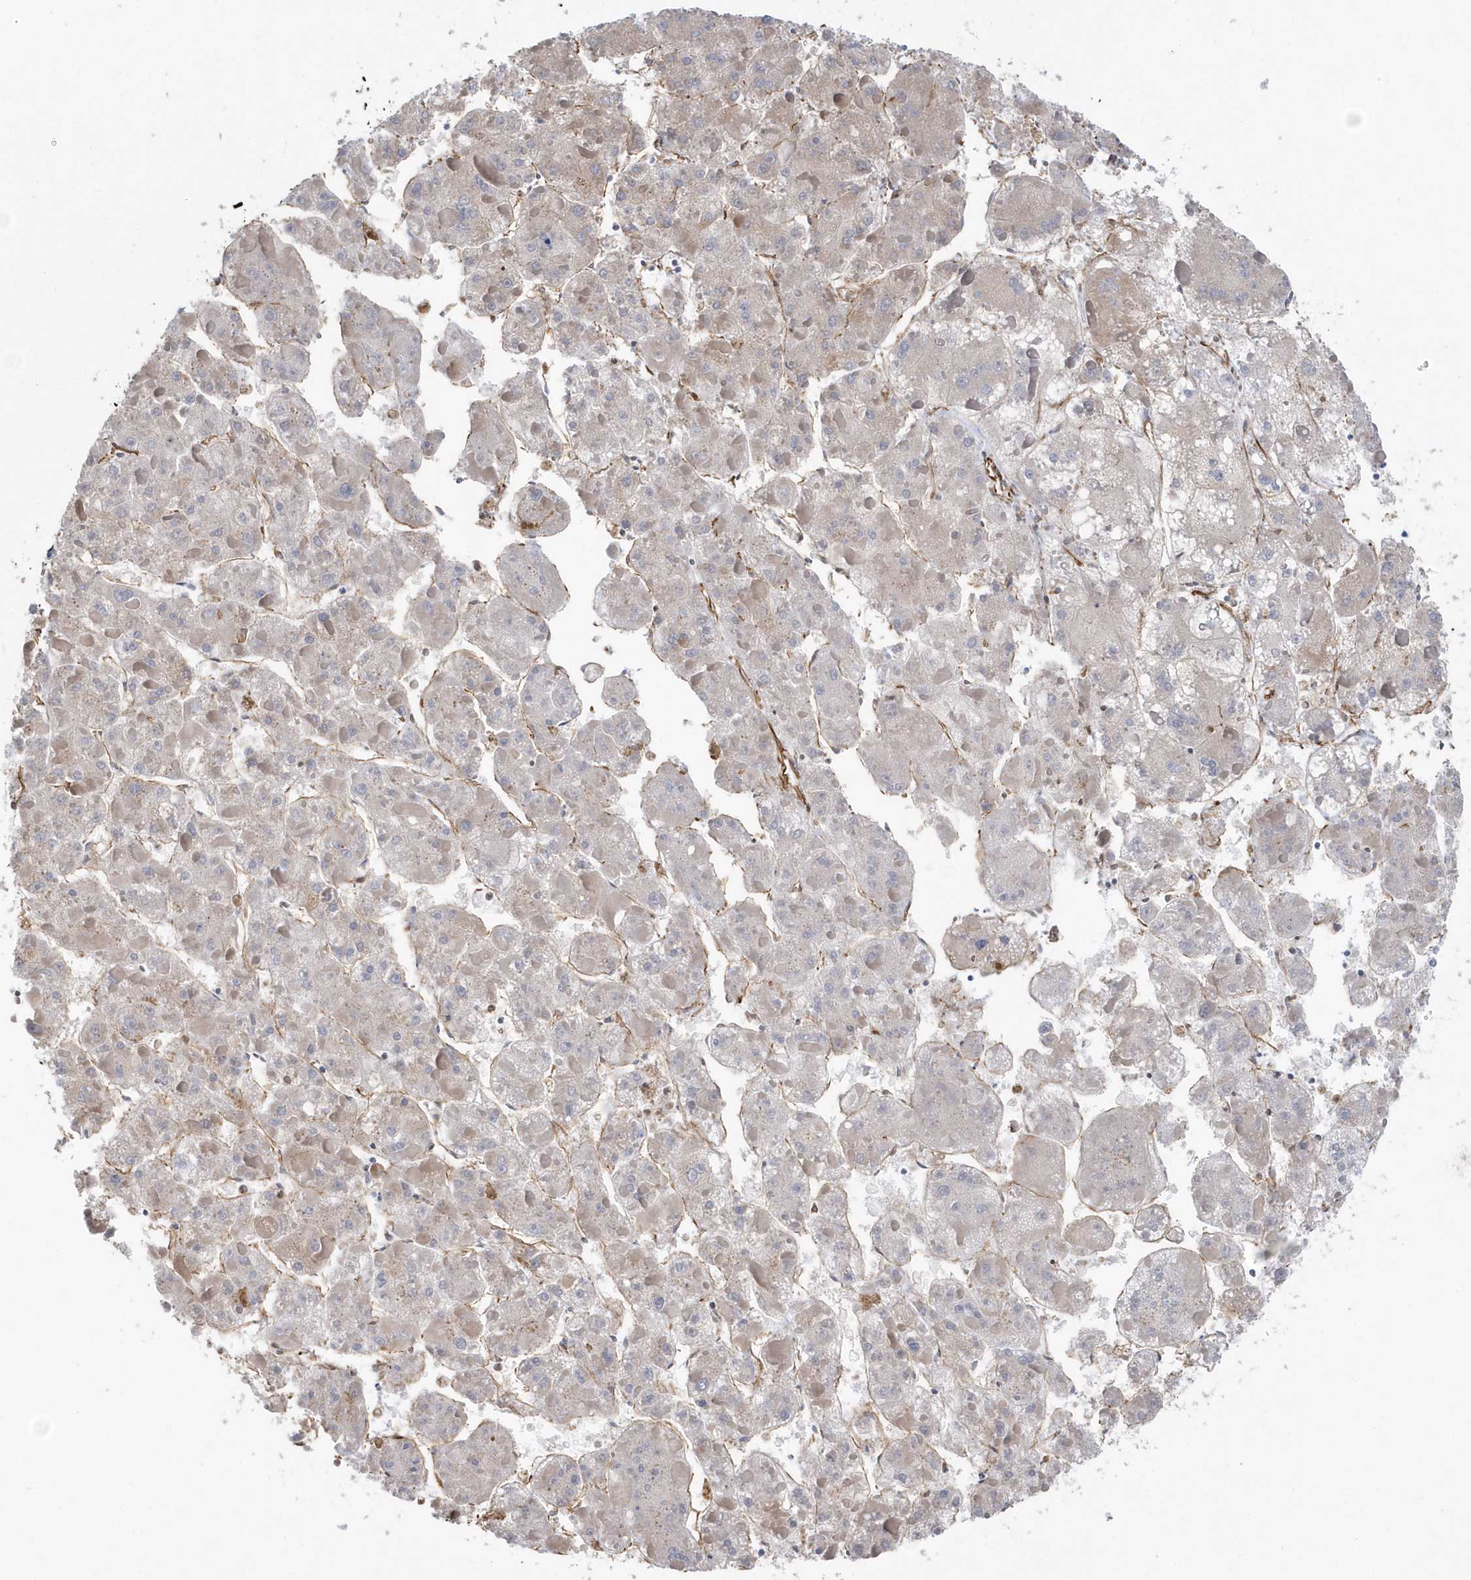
{"staining": {"intensity": "moderate", "quantity": "<25%", "location": "cytoplasmic/membranous"}, "tissue": "liver cancer", "cell_type": "Tumor cells", "image_type": "cancer", "snomed": [{"axis": "morphology", "description": "Carcinoma, Hepatocellular, NOS"}, {"axis": "topography", "description": "Liver"}], "caption": "Tumor cells reveal low levels of moderate cytoplasmic/membranous positivity in approximately <25% of cells in human liver cancer (hepatocellular carcinoma).", "gene": "RAB17", "patient": {"sex": "female", "age": 73}}